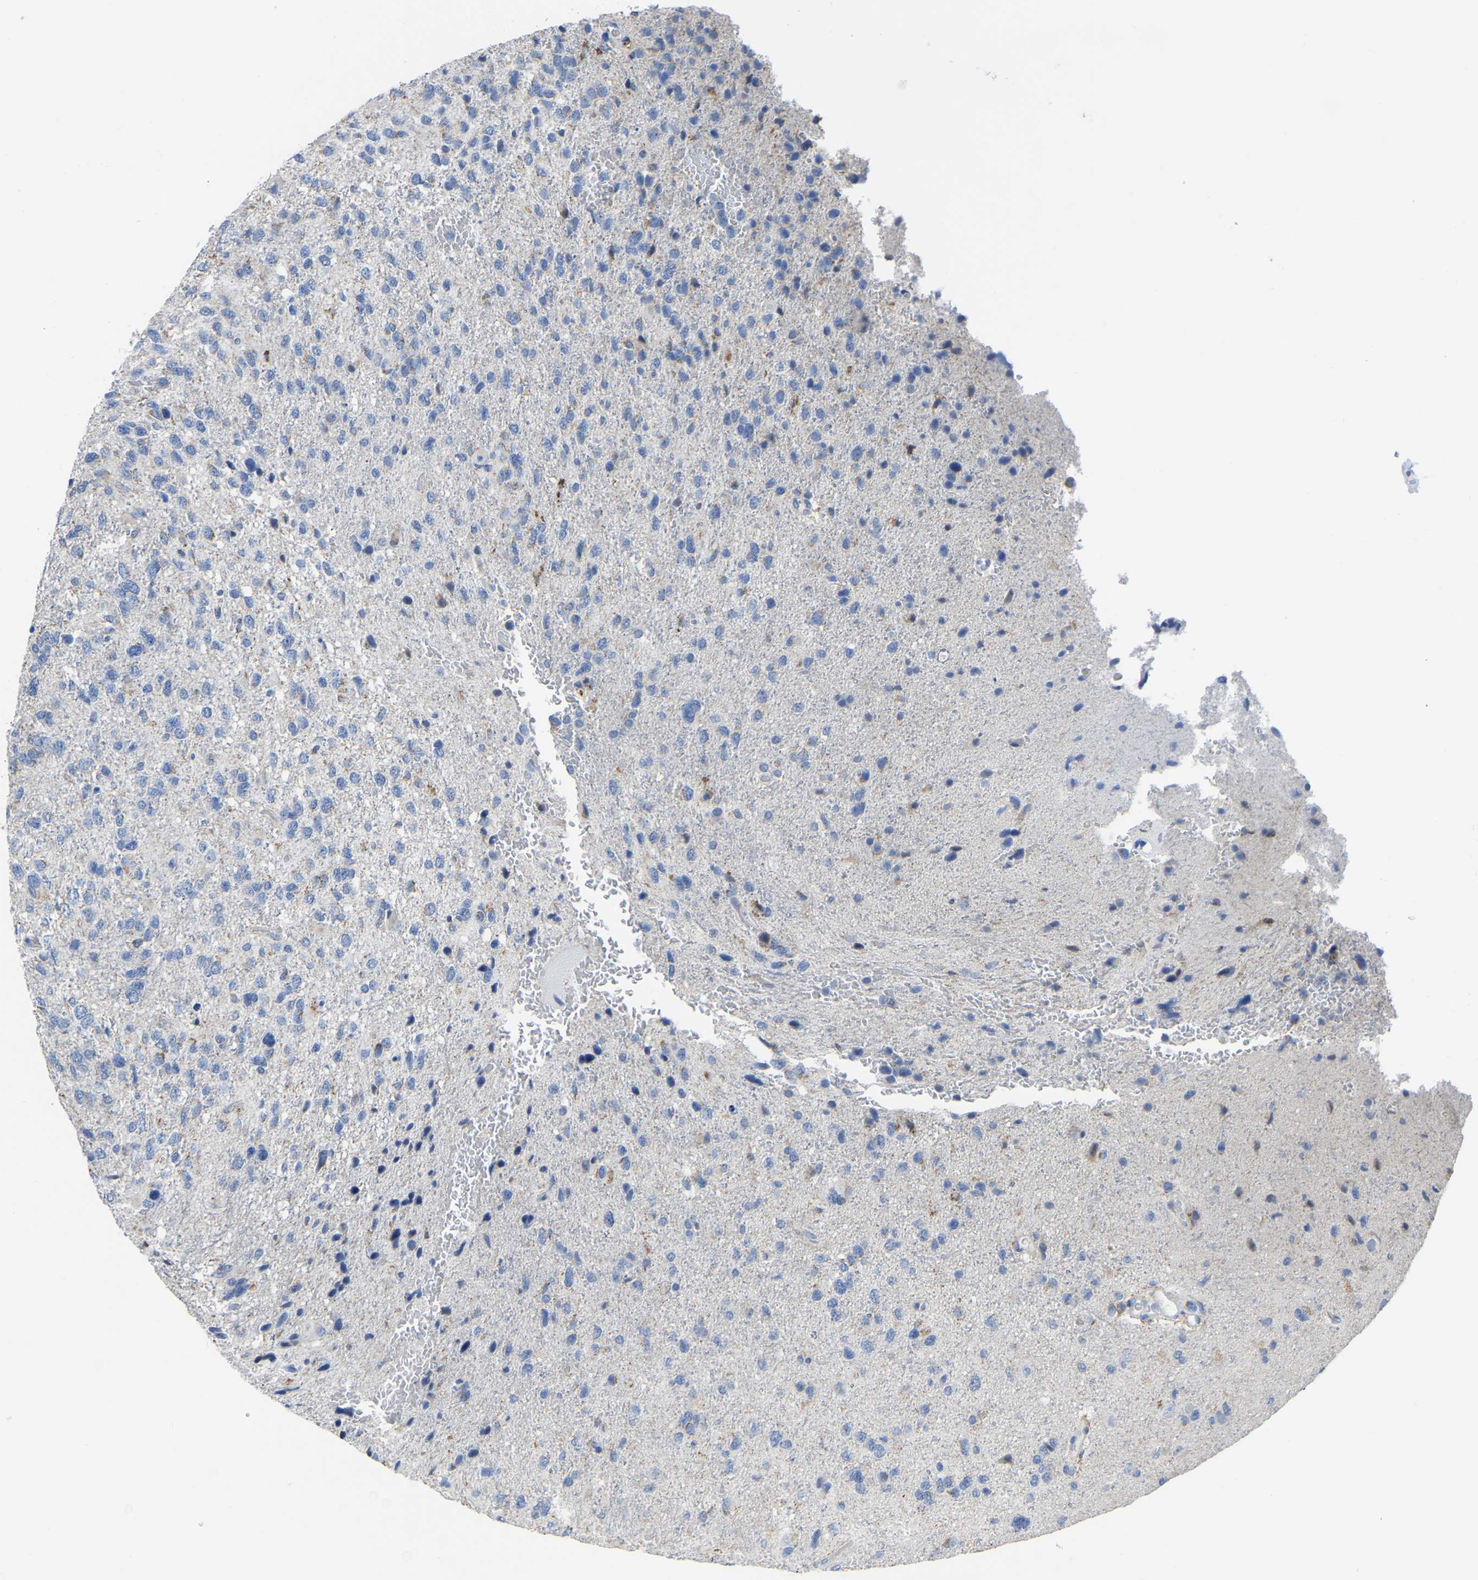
{"staining": {"intensity": "negative", "quantity": "none", "location": "none"}, "tissue": "glioma", "cell_type": "Tumor cells", "image_type": "cancer", "snomed": [{"axis": "morphology", "description": "Glioma, malignant, High grade"}, {"axis": "topography", "description": "Brain"}], "caption": "High magnification brightfield microscopy of glioma stained with DAB (brown) and counterstained with hematoxylin (blue): tumor cells show no significant staining. (DAB (3,3'-diaminobenzidine) immunohistochemistry with hematoxylin counter stain).", "gene": "ETFA", "patient": {"sex": "female", "age": 58}}